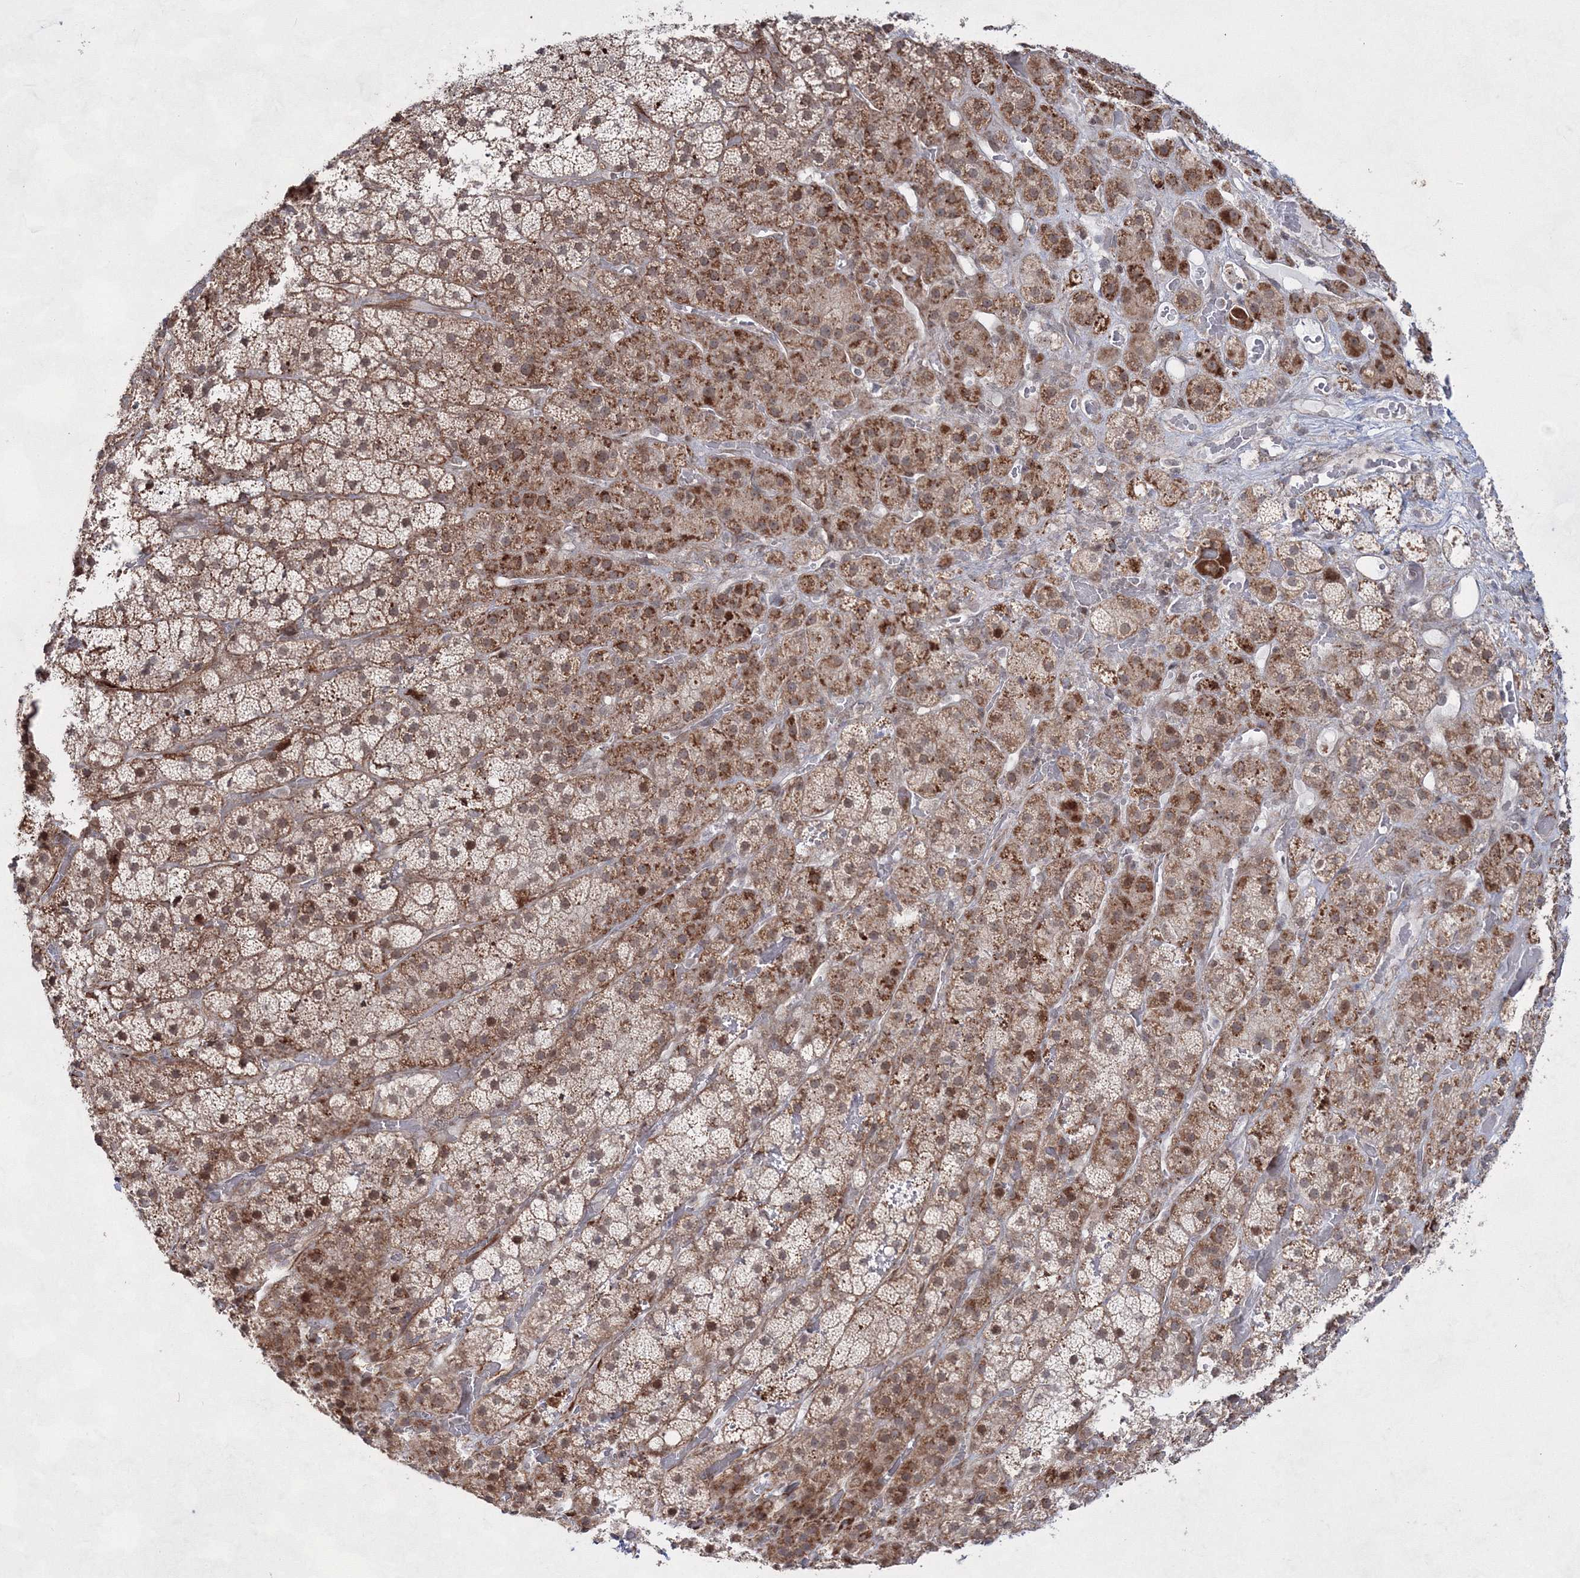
{"staining": {"intensity": "moderate", "quantity": ">75%", "location": "cytoplasmic/membranous,nuclear"}, "tissue": "adrenal gland", "cell_type": "Glandular cells", "image_type": "normal", "snomed": [{"axis": "morphology", "description": "Normal tissue, NOS"}, {"axis": "topography", "description": "Adrenal gland"}], "caption": "A histopathology image showing moderate cytoplasmic/membranous,nuclear positivity in approximately >75% of glandular cells in normal adrenal gland, as visualized by brown immunohistochemical staining.", "gene": "SNIP1", "patient": {"sex": "male", "age": 57}}